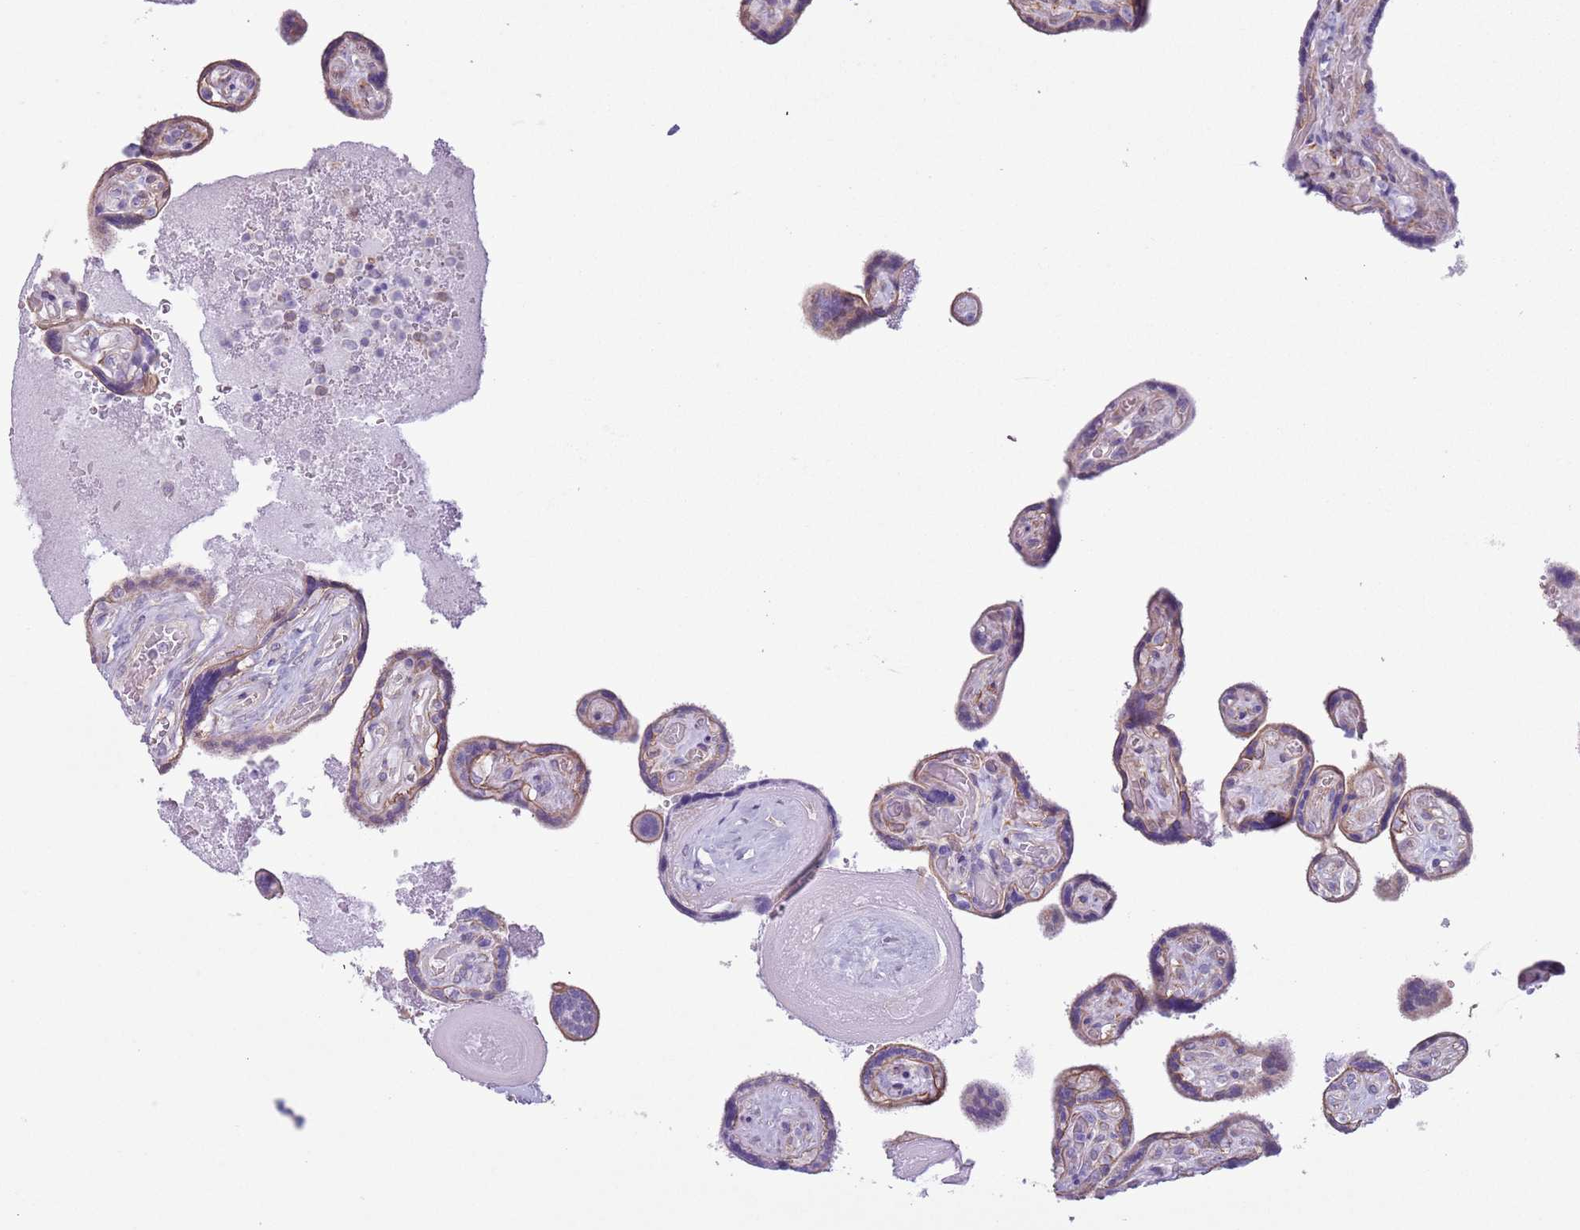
{"staining": {"intensity": "moderate", "quantity": ">75%", "location": "cytoplasmic/membranous"}, "tissue": "placenta", "cell_type": "Trophoblastic cells", "image_type": "normal", "snomed": [{"axis": "morphology", "description": "Normal tissue, NOS"}, {"axis": "topography", "description": "Placenta"}], "caption": "IHC image of unremarkable human placenta stained for a protein (brown), which shows medium levels of moderate cytoplasmic/membranous positivity in about >75% of trophoblastic cells.", "gene": "RBP3", "patient": {"sex": "female", "age": 32}}